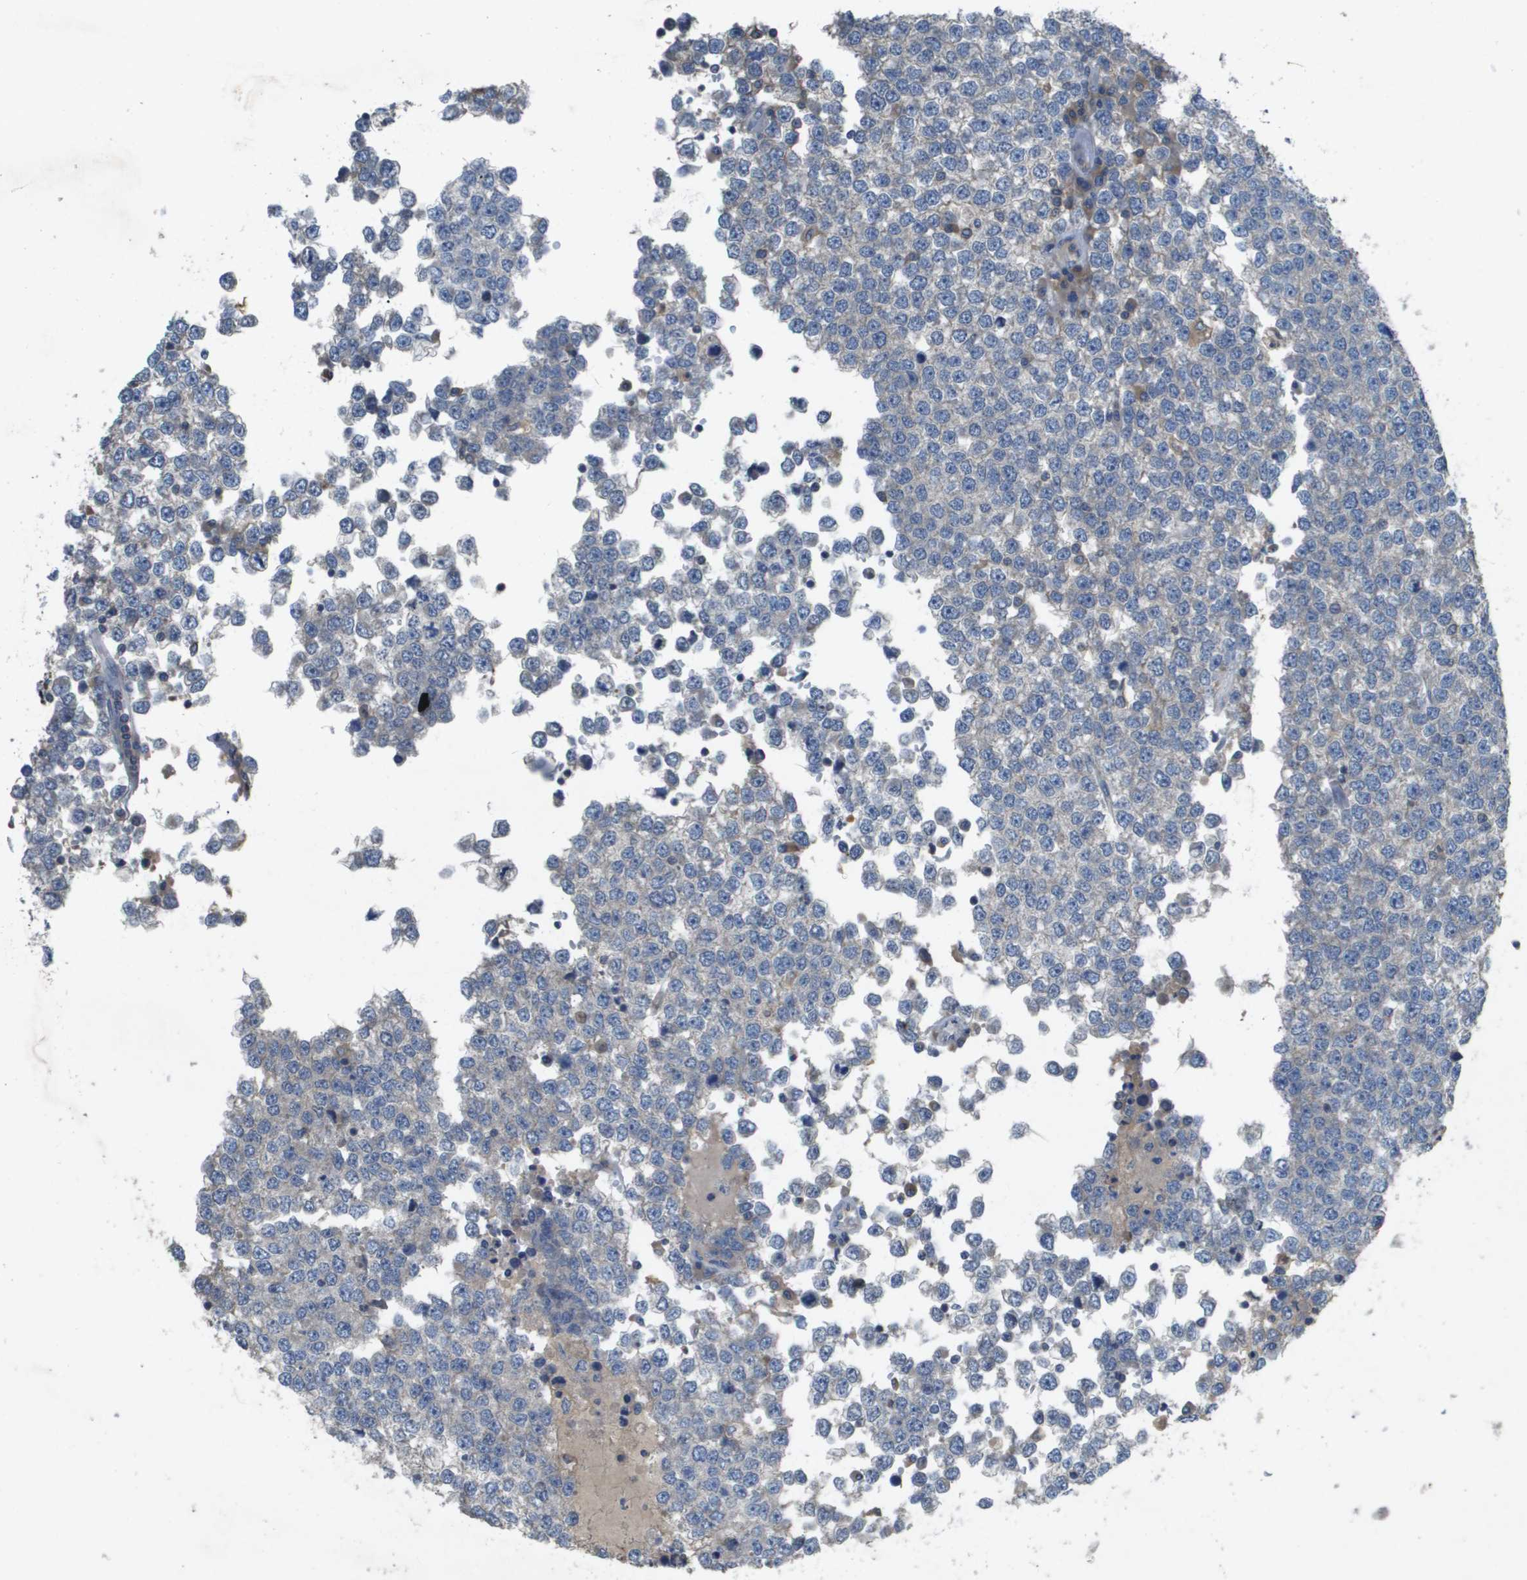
{"staining": {"intensity": "negative", "quantity": "none", "location": "none"}, "tissue": "testis cancer", "cell_type": "Tumor cells", "image_type": "cancer", "snomed": [{"axis": "morphology", "description": "Seminoma, NOS"}, {"axis": "topography", "description": "Testis"}], "caption": "A photomicrograph of testis seminoma stained for a protein shows no brown staining in tumor cells.", "gene": "CLCA4", "patient": {"sex": "male", "age": 65}}